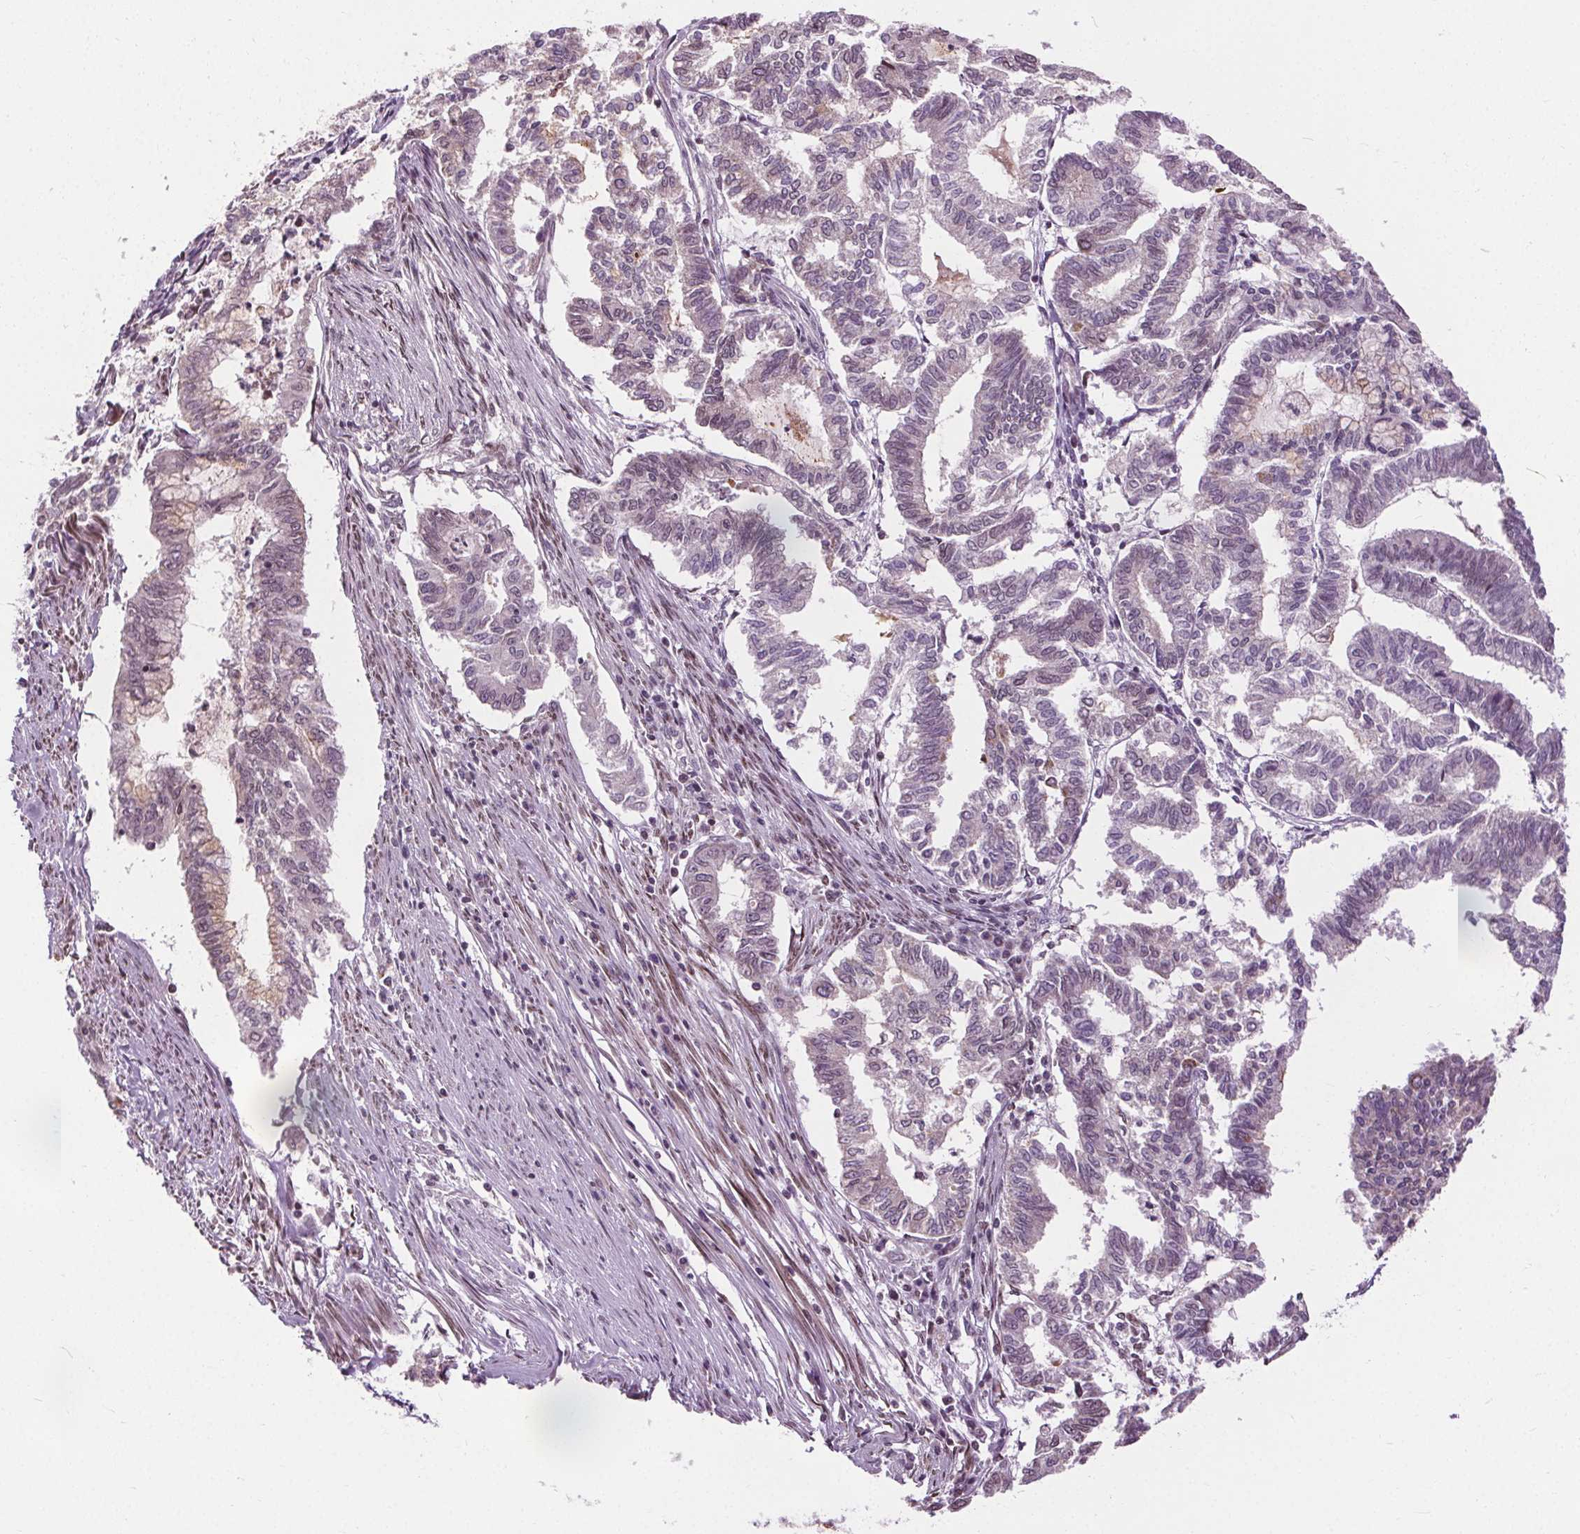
{"staining": {"intensity": "negative", "quantity": "none", "location": "none"}, "tissue": "endometrial cancer", "cell_type": "Tumor cells", "image_type": "cancer", "snomed": [{"axis": "morphology", "description": "Adenocarcinoma, NOS"}, {"axis": "topography", "description": "Endometrium"}], "caption": "DAB immunohistochemical staining of human endometrial cancer (adenocarcinoma) displays no significant staining in tumor cells.", "gene": "LFNG", "patient": {"sex": "female", "age": 79}}